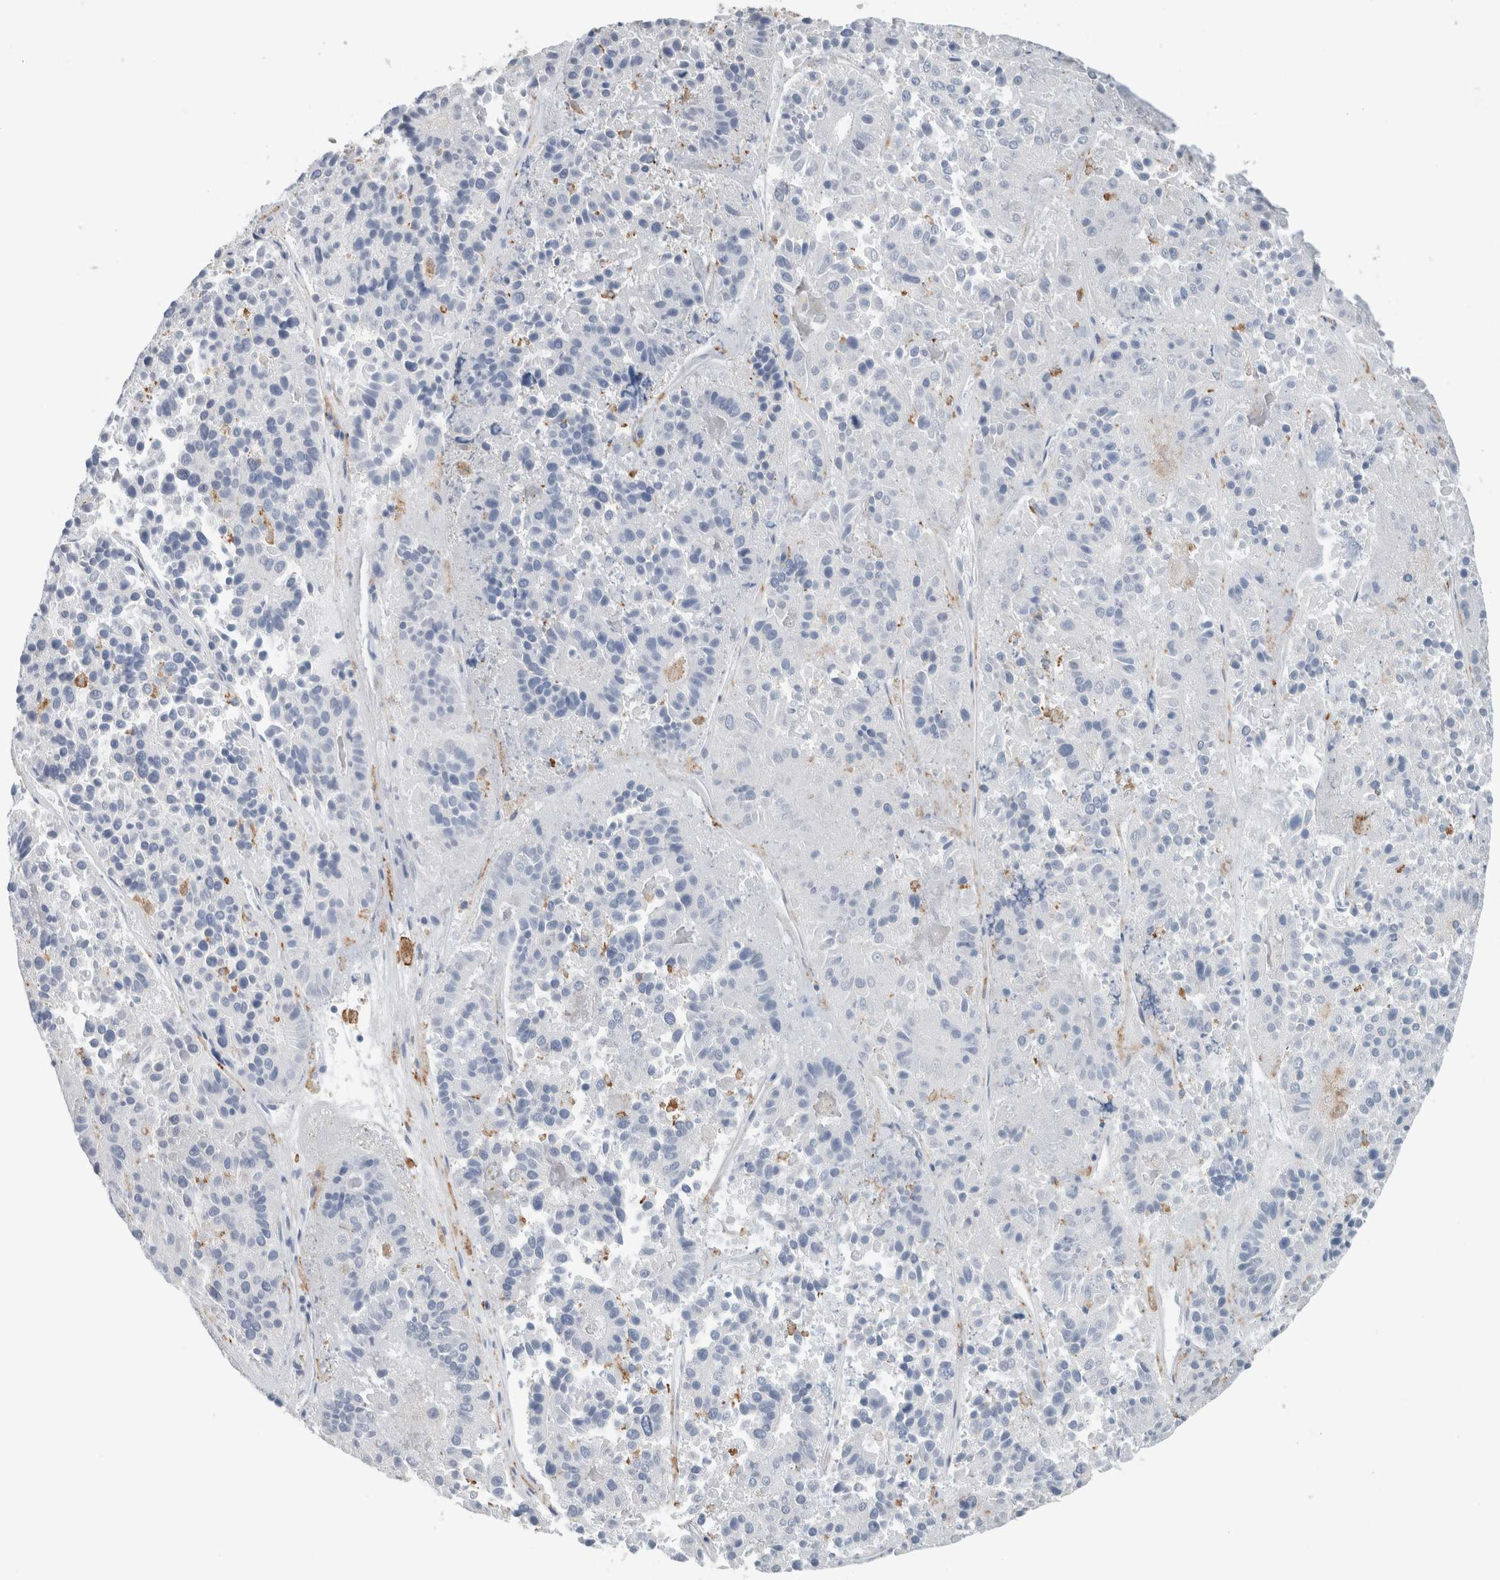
{"staining": {"intensity": "negative", "quantity": "none", "location": "none"}, "tissue": "pancreatic cancer", "cell_type": "Tumor cells", "image_type": "cancer", "snomed": [{"axis": "morphology", "description": "Adenocarcinoma, NOS"}, {"axis": "topography", "description": "Pancreas"}], "caption": "High power microscopy histopathology image of an IHC micrograph of adenocarcinoma (pancreatic), revealing no significant staining in tumor cells.", "gene": "LY86", "patient": {"sex": "male", "age": 50}}